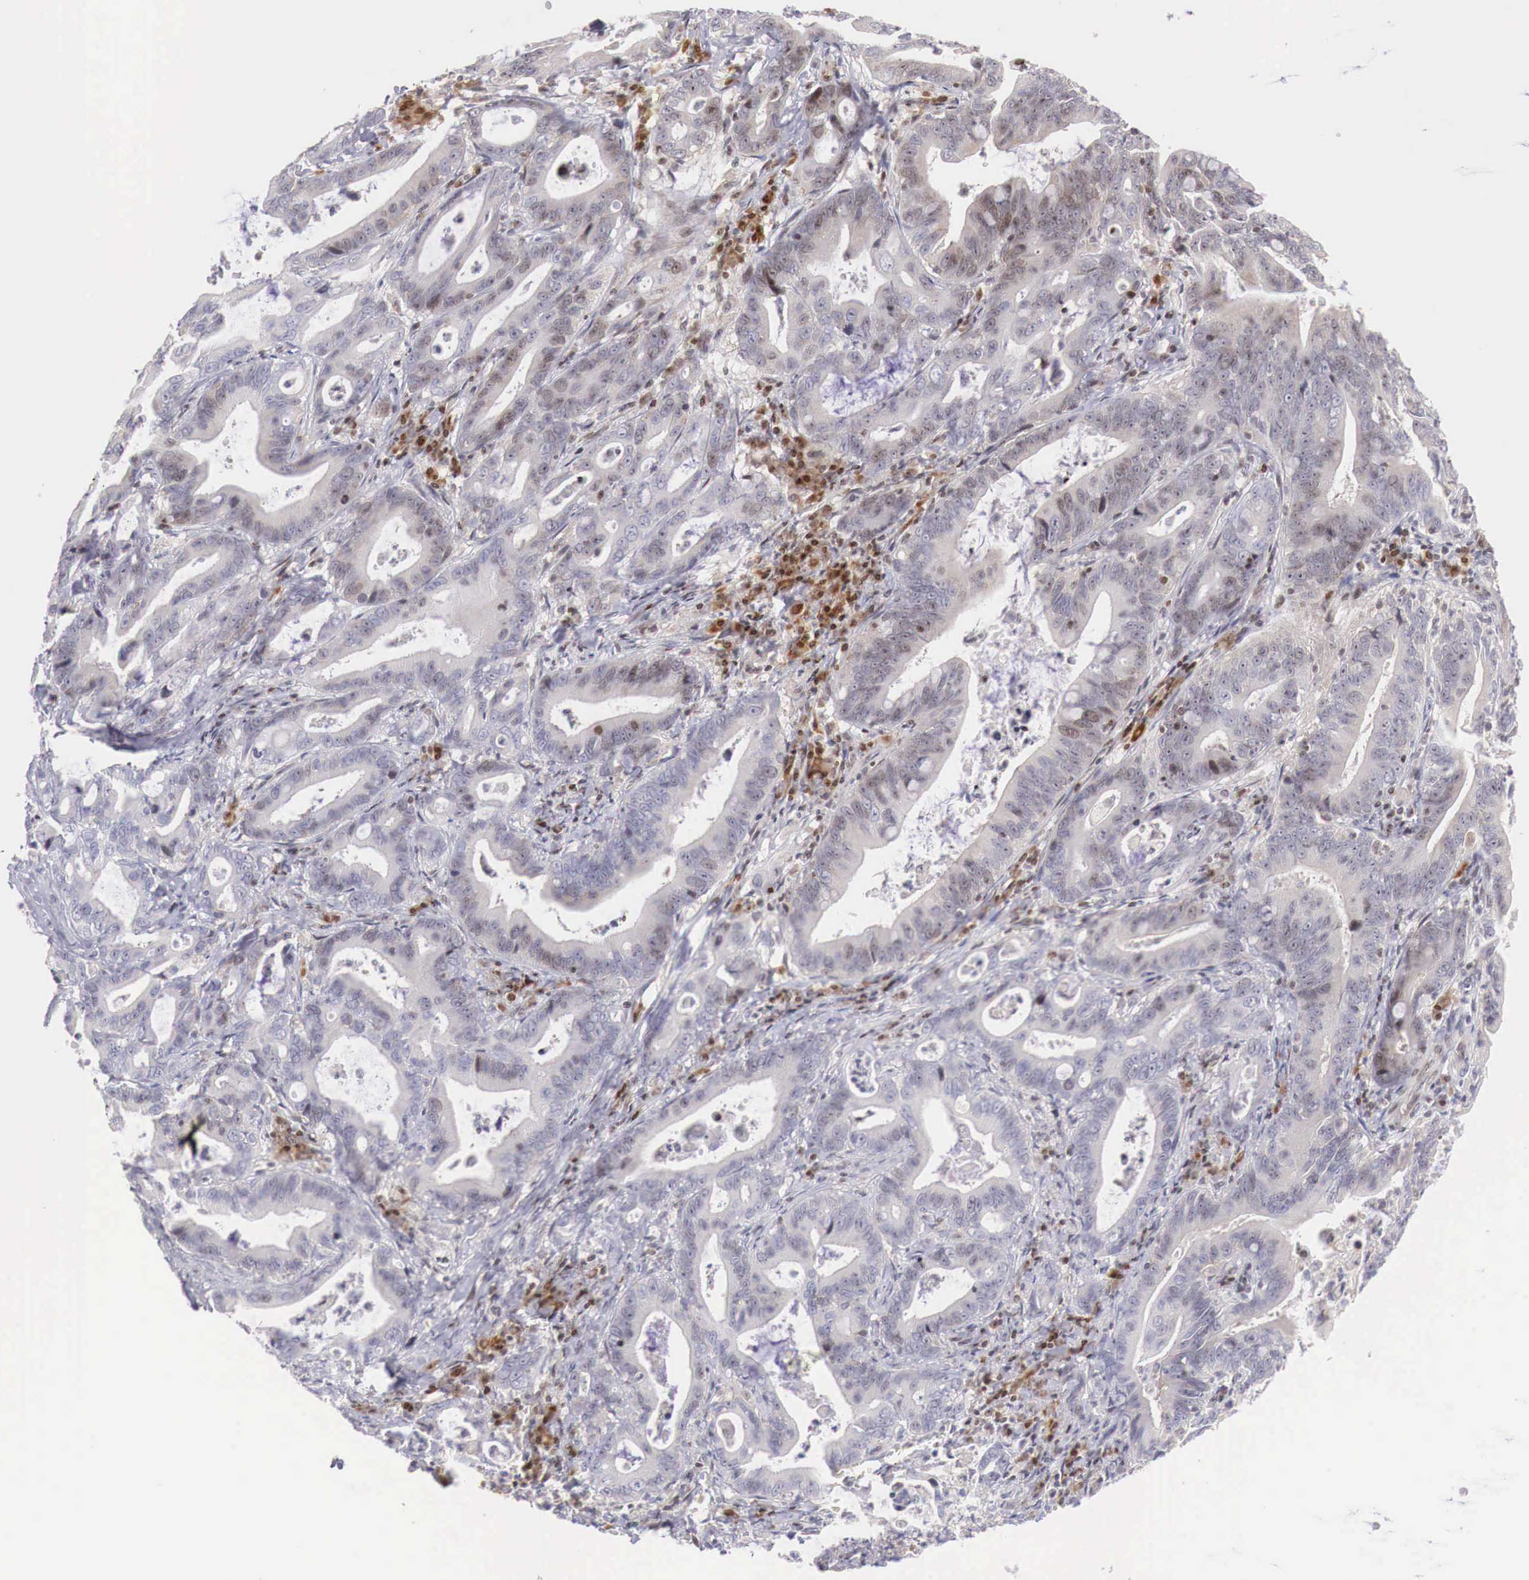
{"staining": {"intensity": "weak", "quantity": "<25%", "location": "cytoplasmic/membranous"}, "tissue": "stomach cancer", "cell_type": "Tumor cells", "image_type": "cancer", "snomed": [{"axis": "morphology", "description": "Adenocarcinoma, NOS"}, {"axis": "topography", "description": "Stomach, upper"}], "caption": "Immunohistochemical staining of stomach cancer shows no significant expression in tumor cells.", "gene": "CLCN5", "patient": {"sex": "male", "age": 63}}